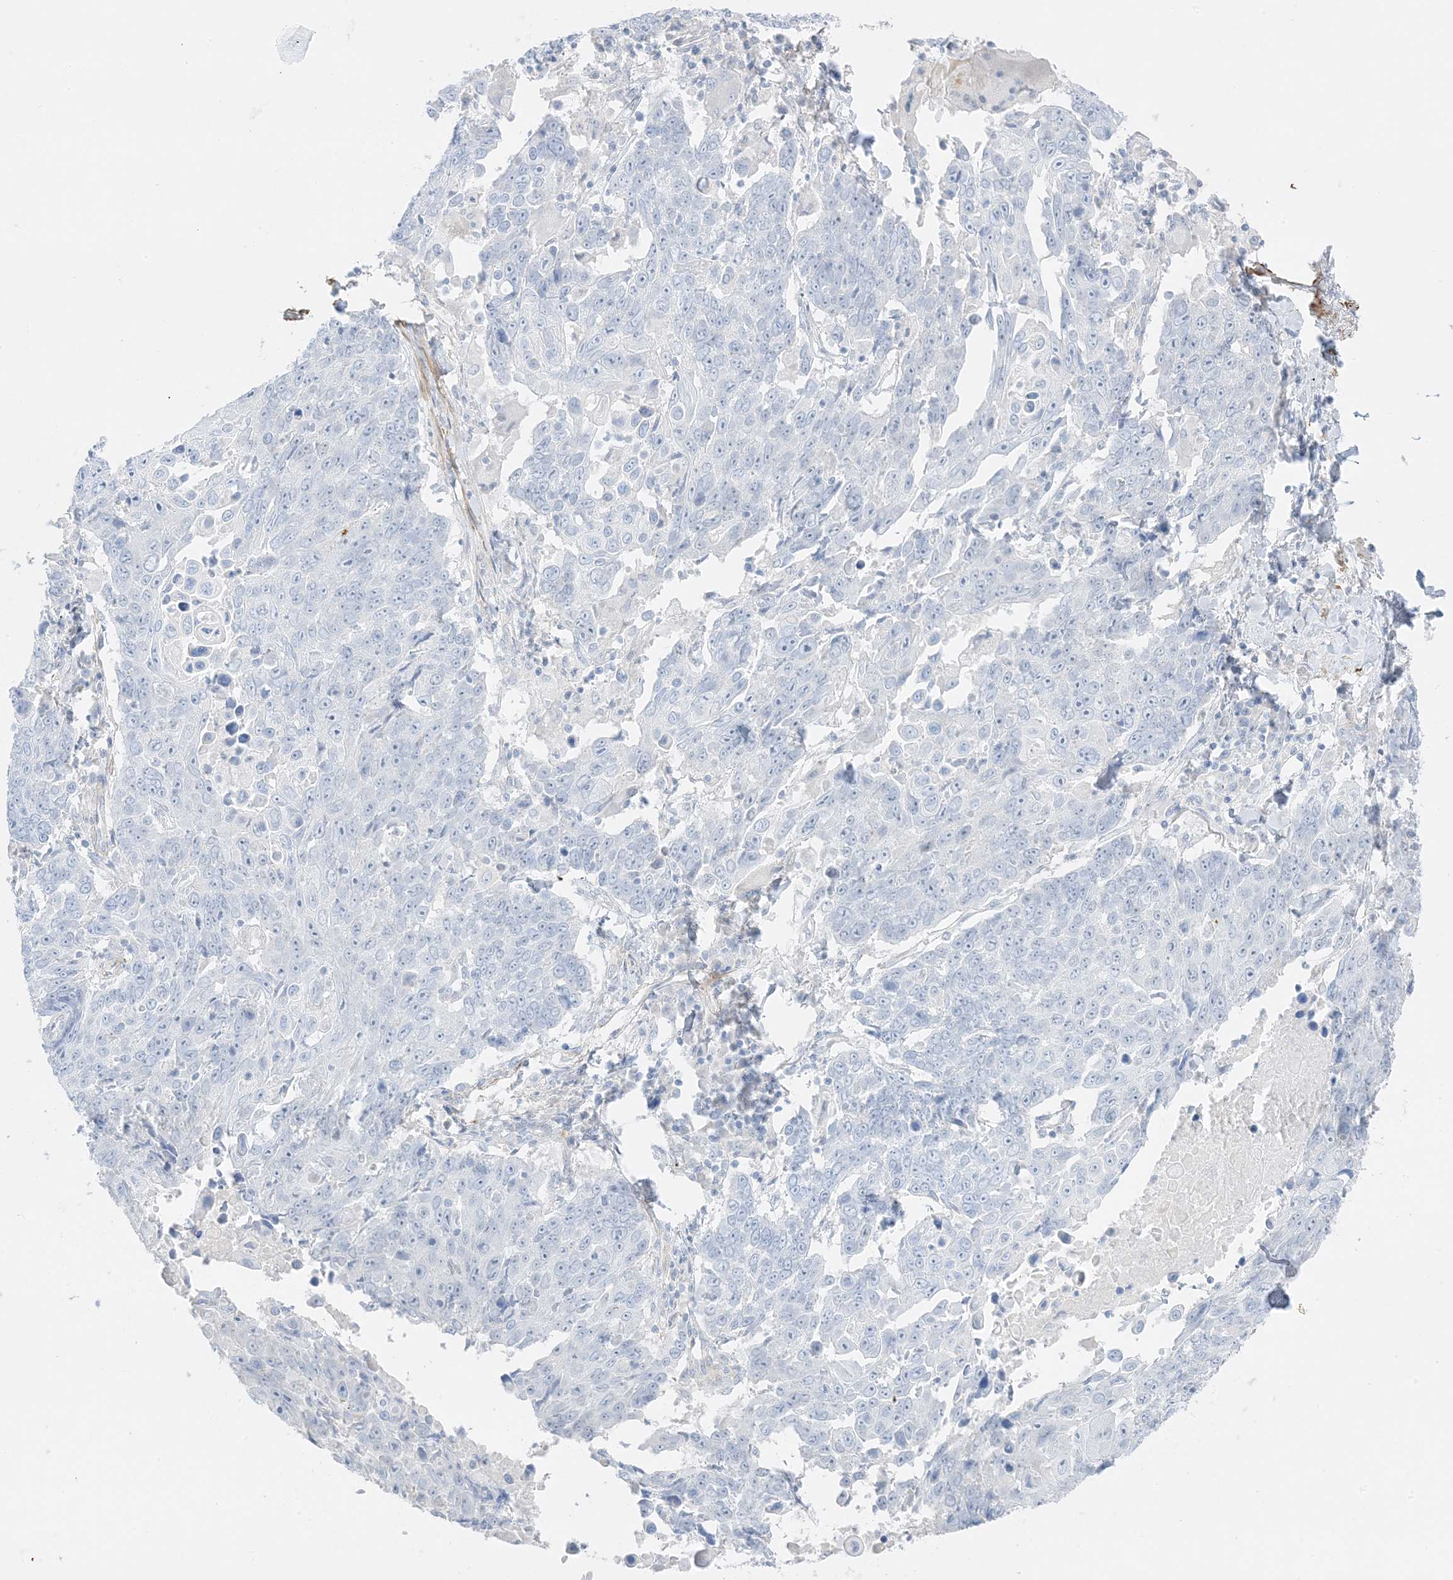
{"staining": {"intensity": "negative", "quantity": "none", "location": "none"}, "tissue": "lung cancer", "cell_type": "Tumor cells", "image_type": "cancer", "snomed": [{"axis": "morphology", "description": "Squamous cell carcinoma, NOS"}, {"axis": "topography", "description": "Lung"}], "caption": "High power microscopy histopathology image of an immunohistochemistry micrograph of squamous cell carcinoma (lung), revealing no significant expression in tumor cells.", "gene": "SLC22A13", "patient": {"sex": "male", "age": 66}}